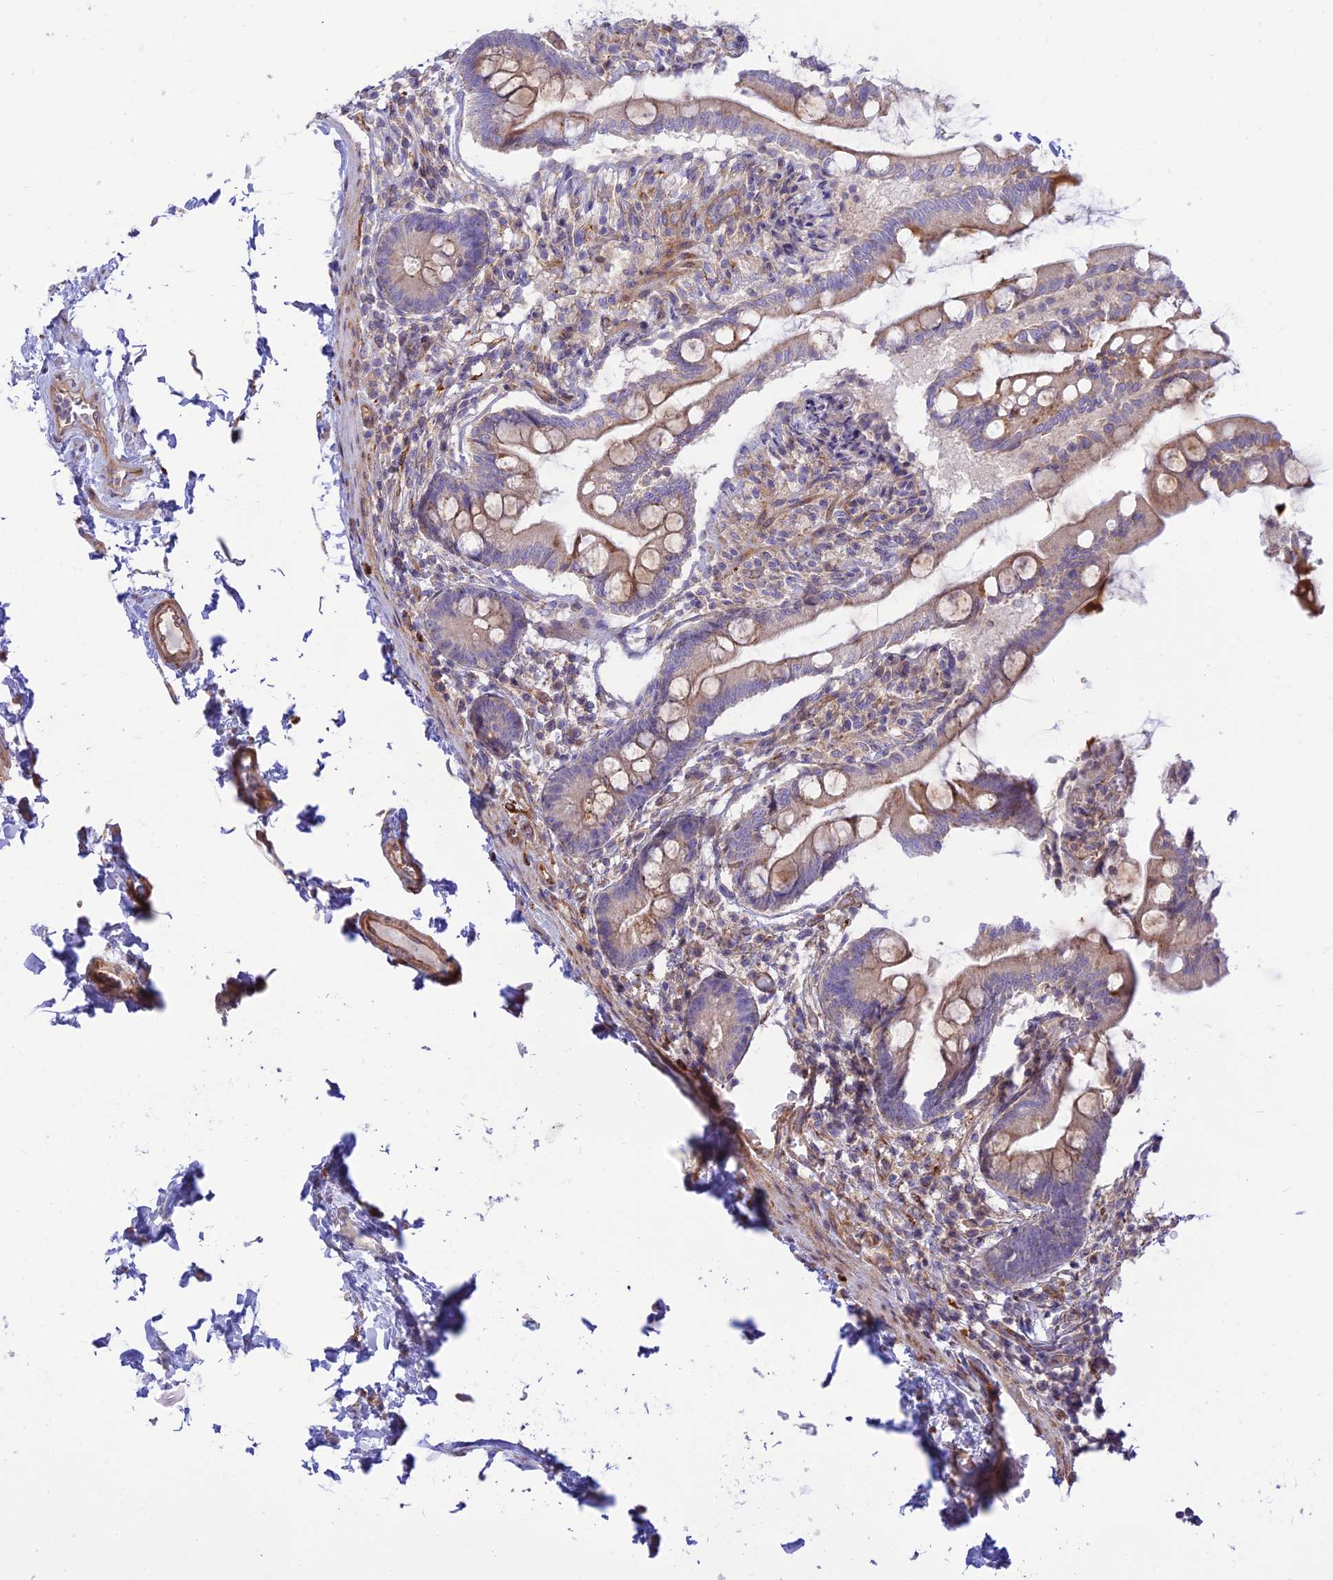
{"staining": {"intensity": "moderate", "quantity": "25%-75%", "location": "cytoplasmic/membranous"}, "tissue": "small intestine", "cell_type": "Glandular cells", "image_type": "normal", "snomed": [{"axis": "morphology", "description": "Normal tissue, NOS"}, {"axis": "topography", "description": "Small intestine"}], "caption": "This is an image of IHC staining of normal small intestine, which shows moderate staining in the cytoplasmic/membranous of glandular cells.", "gene": "KCNAB1", "patient": {"sex": "female", "age": 56}}